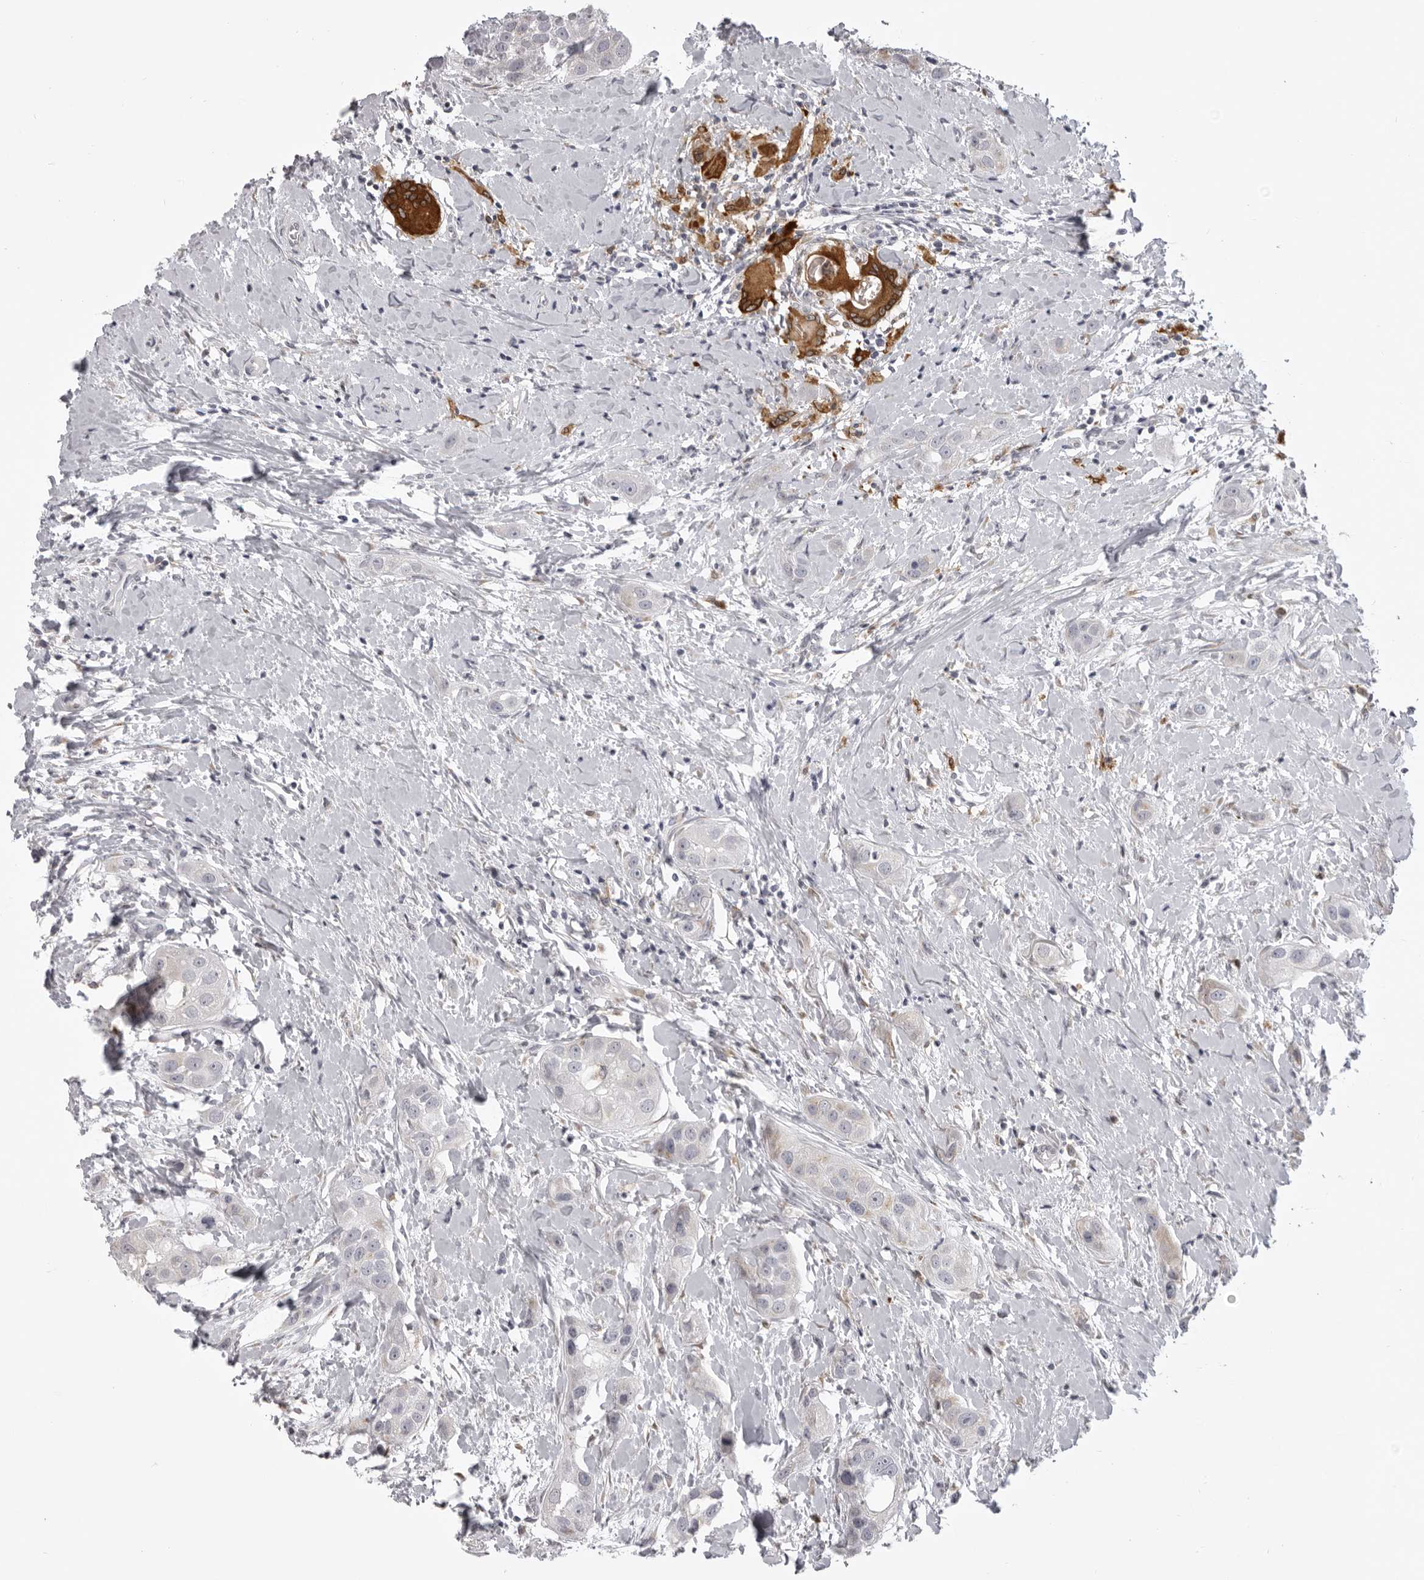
{"staining": {"intensity": "negative", "quantity": "none", "location": "none"}, "tissue": "head and neck cancer", "cell_type": "Tumor cells", "image_type": "cancer", "snomed": [{"axis": "morphology", "description": "Normal tissue, NOS"}, {"axis": "morphology", "description": "Squamous cell carcinoma, NOS"}, {"axis": "topography", "description": "Skeletal muscle"}, {"axis": "topography", "description": "Head-Neck"}], "caption": "This is a image of immunohistochemistry (IHC) staining of head and neck cancer (squamous cell carcinoma), which shows no positivity in tumor cells. (DAB IHC with hematoxylin counter stain).", "gene": "NCEH1", "patient": {"sex": "male", "age": 51}}